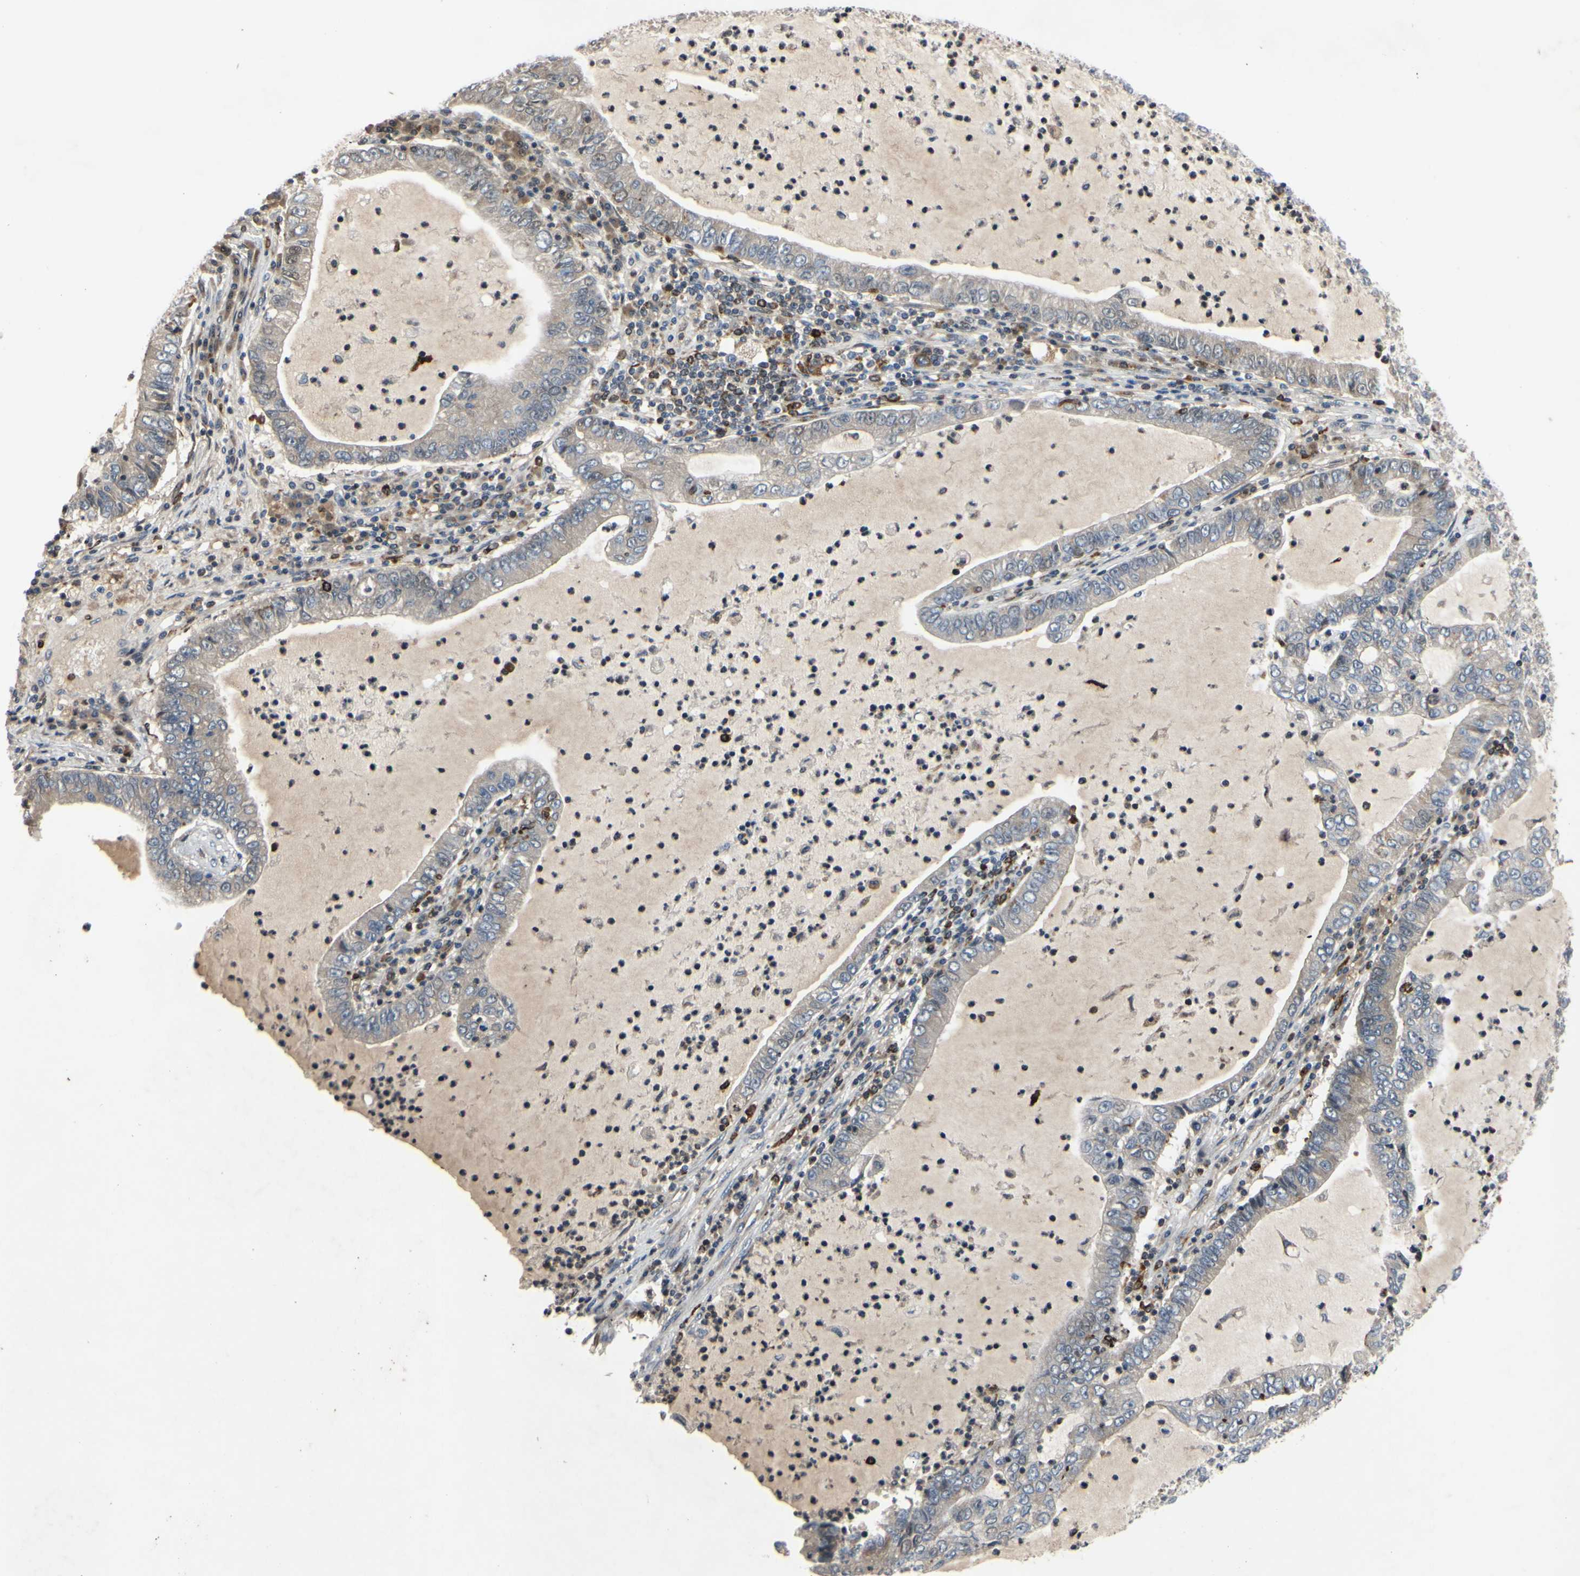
{"staining": {"intensity": "negative", "quantity": "none", "location": "none"}, "tissue": "lung cancer", "cell_type": "Tumor cells", "image_type": "cancer", "snomed": [{"axis": "morphology", "description": "Adenocarcinoma, NOS"}, {"axis": "topography", "description": "Lung"}], "caption": "Lung cancer stained for a protein using immunohistochemistry exhibits no positivity tumor cells.", "gene": "PLXNA2", "patient": {"sex": "female", "age": 51}}